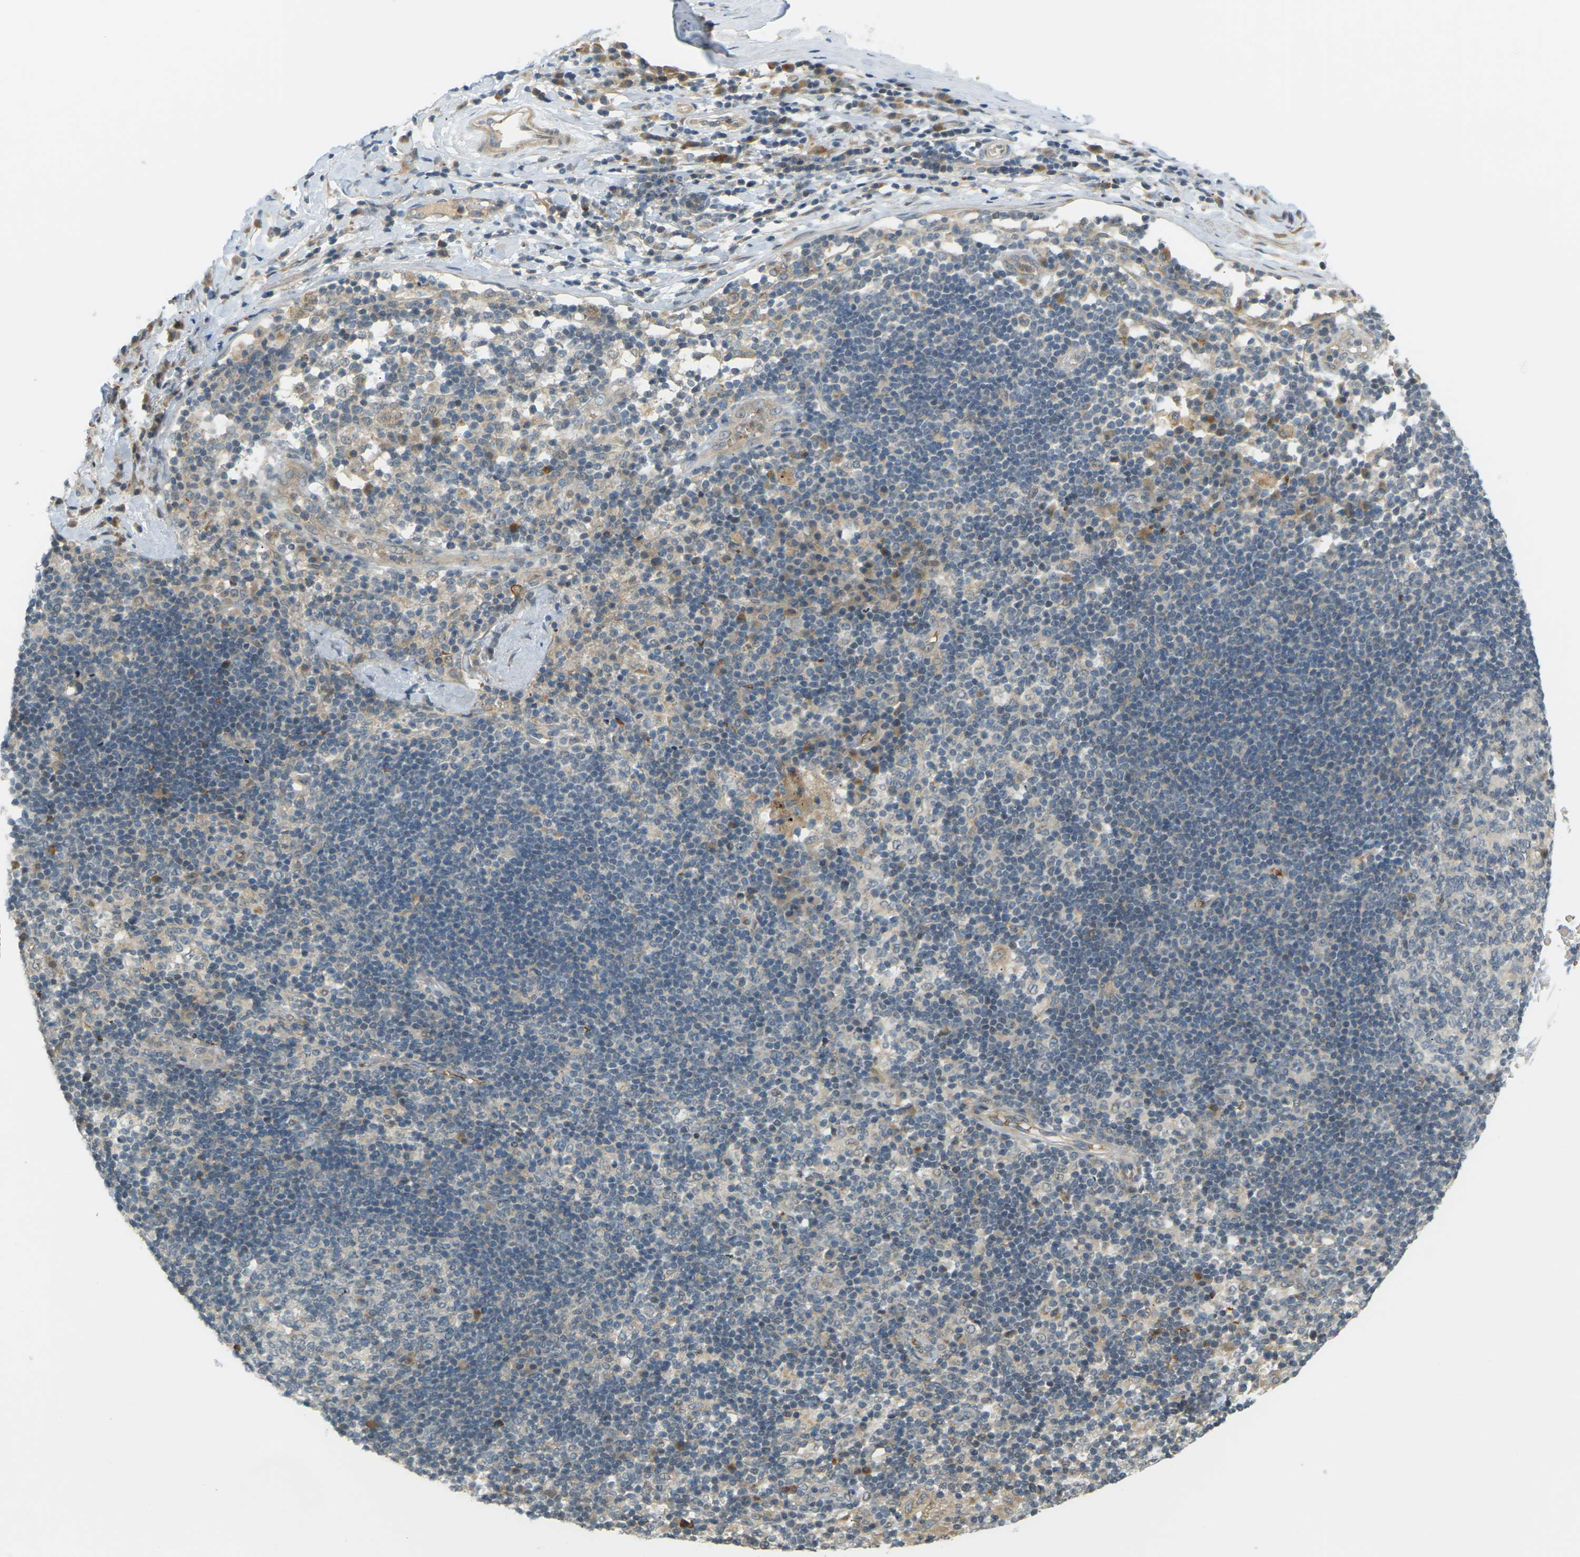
{"staining": {"intensity": "weak", "quantity": "25%-75%", "location": "cytoplasmic/membranous"}, "tissue": "adipose tissue", "cell_type": "Adipocytes", "image_type": "normal", "snomed": [{"axis": "morphology", "description": "Normal tissue, NOS"}, {"axis": "morphology", "description": "Adenocarcinoma, NOS"}, {"axis": "topography", "description": "Esophagus"}], "caption": "Adipose tissue was stained to show a protein in brown. There is low levels of weak cytoplasmic/membranous staining in about 25%-75% of adipocytes. Nuclei are stained in blue.", "gene": "SOCS6", "patient": {"sex": "male", "age": 62}}